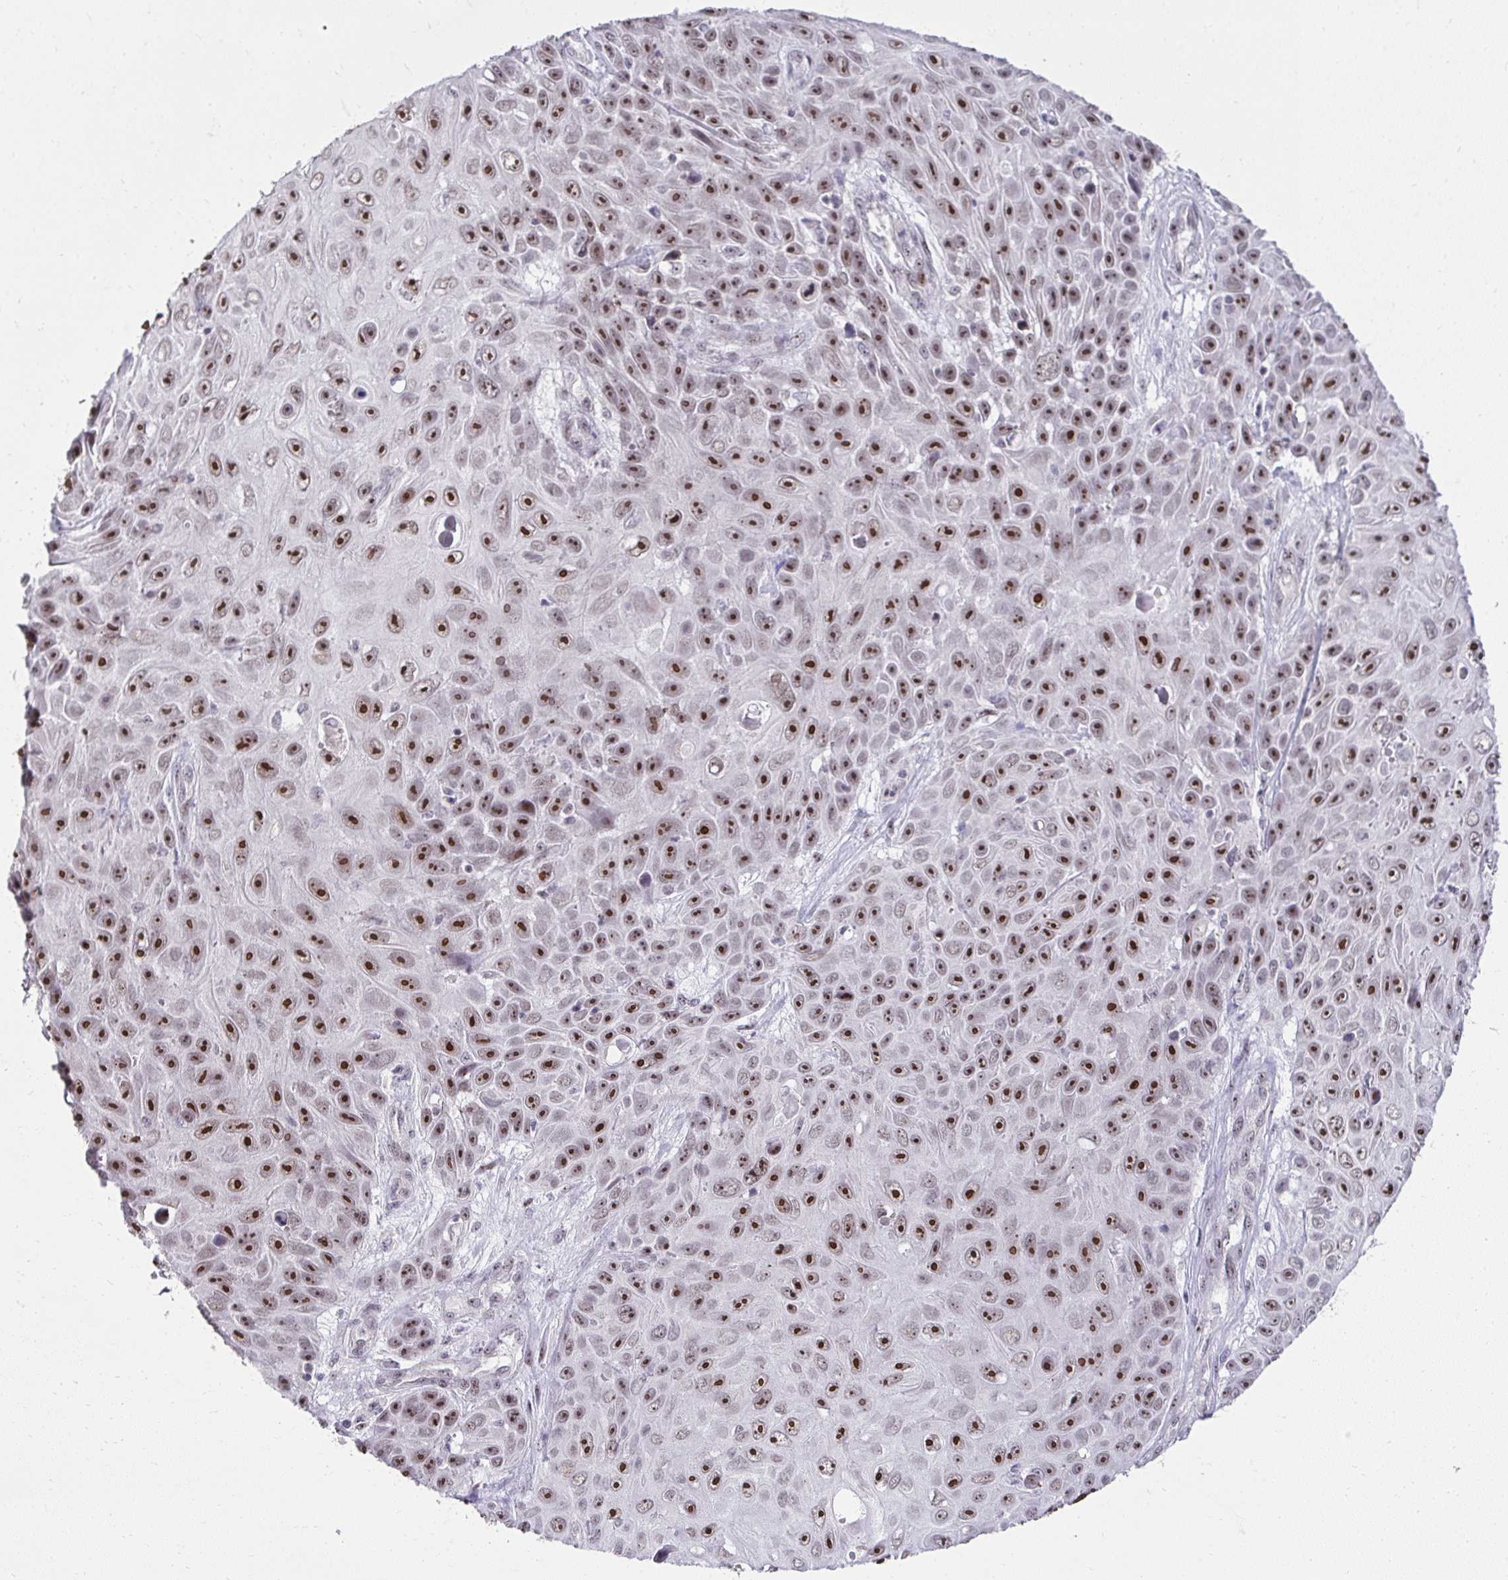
{"staining": {"intensity": "strong", "quantity": ">75%", "location": "nuclear"}, "tissue": "skin cancer", "cell_type": "Tumor cells", "image_type": "cancer", "snomed": [{"axis": "morphology", "description": "Squamous cell carcinoma, NOS"}, {"axis": "topography", "description": "Skin"}], "caption": "Human skin cancer (squamous cell carcinoma) stained with a brown dye exhibits strong nuclear positive positivity in about >75% of tumor cells.", "gene": "HIRA", "patient": {"sex": "male", "age": 82}}